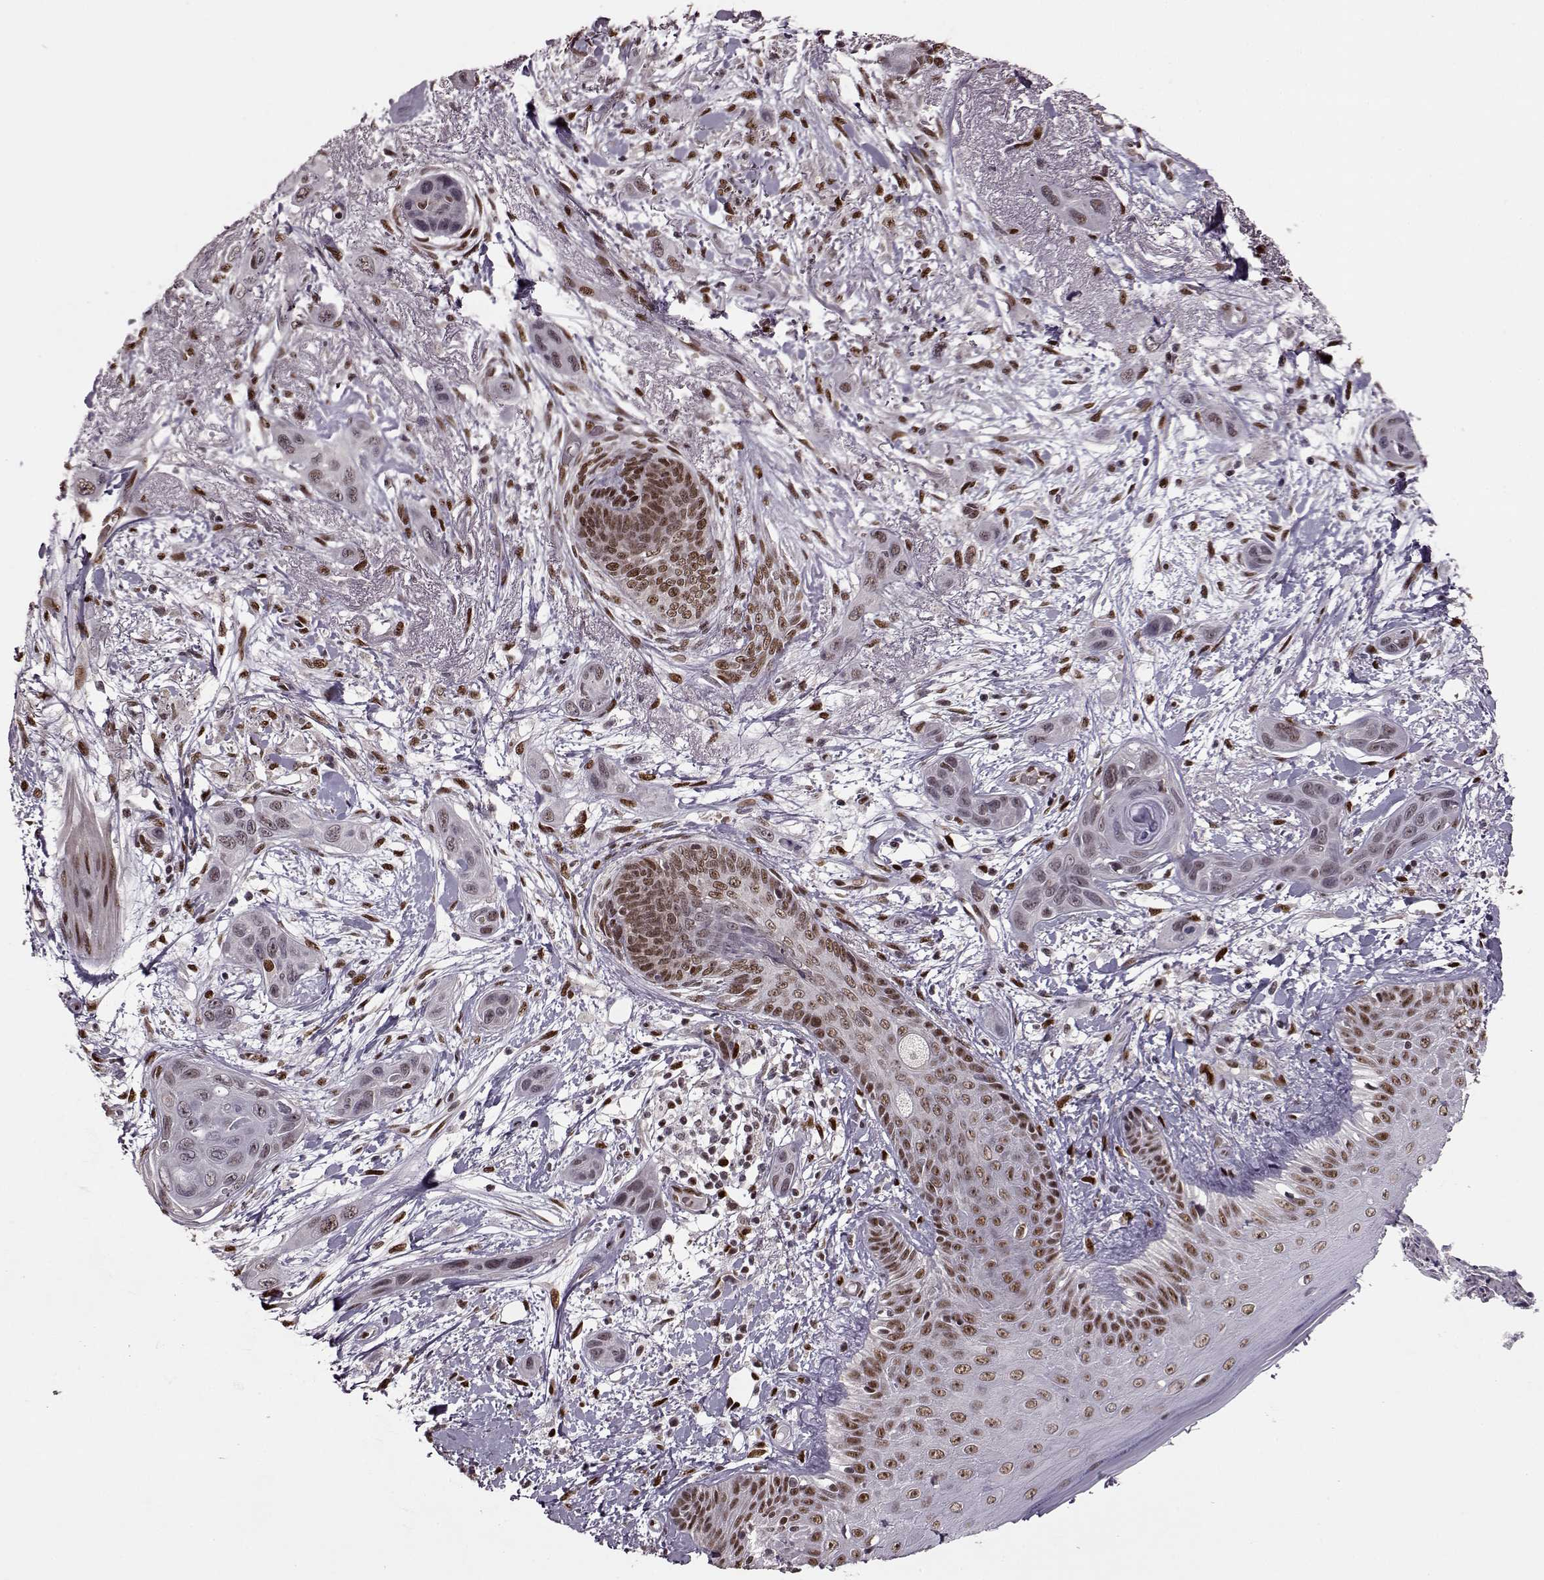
{"staining": {"intensity": "moderate", "quantity": "<25%", "location": "nuclear"}, "tissue": "skin cancer", "cell_type": "Tumor cells", "image_type": "cancer", "snomed": [{"axis": "morphology", "description": "Squamous cell carcinoma, NOS"}, {"axis": "topography", "description": "Skin"}], "caption": "A high-resolution image shows immunohistochemistry (IHC) staining of skin cancer, which demonstrates moderate nuclear expression in about <25% of tumor cells.", "gene": "FTO", "patient": {"sex": "male", "age": 79}}